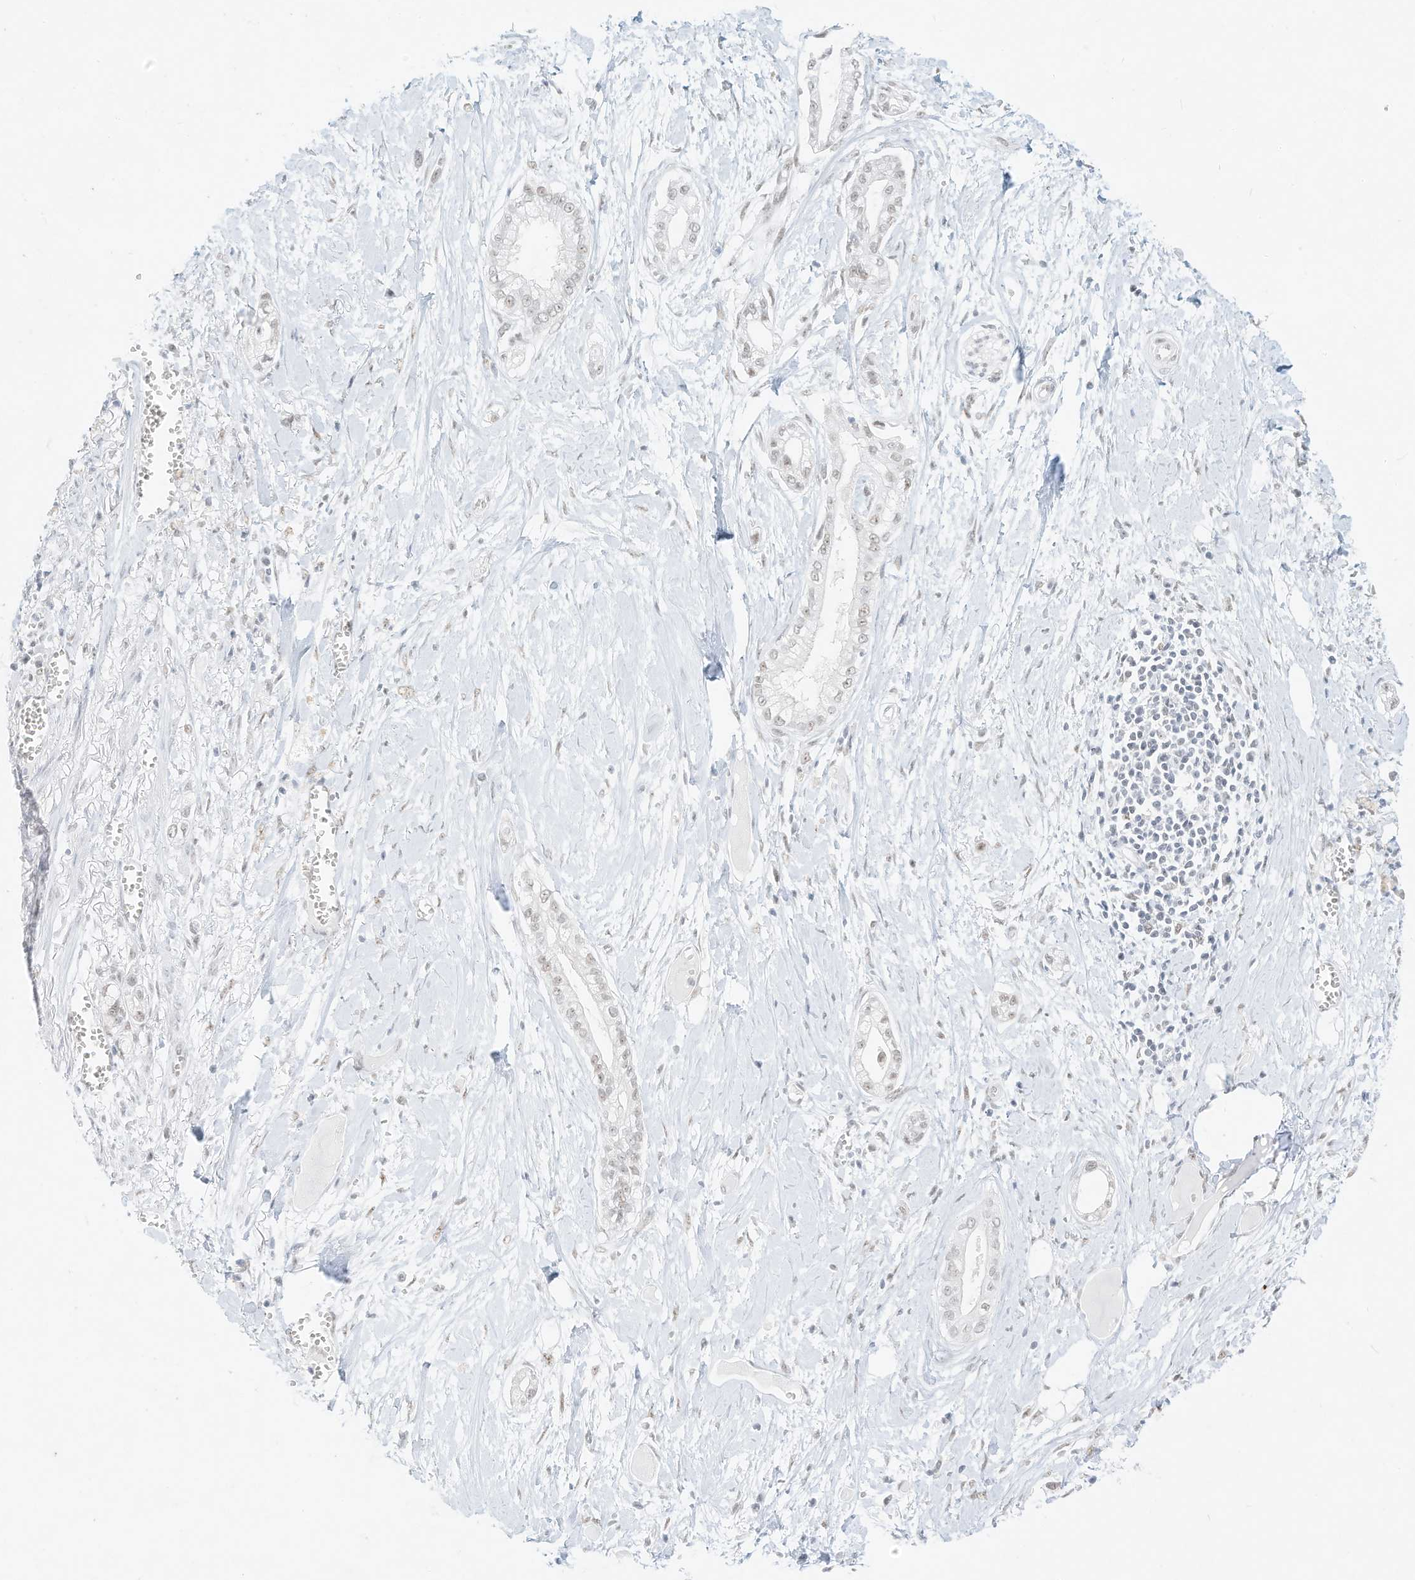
{"staining": {"intensity": "negative", "quantity": "none", "location": "none"}, "tissue": "pancreatic cancer", "cell_type": "Tumor cells", "image_type": "cancer", "snomed": [{"axis": "morphology", "description": "Adenocarcinoma, NOS"}, {"axis": "topography", "description": "Pancreas"}], "caption": "IHC photomicrograph of neoplastic tissue: adenocarcinoma (pancreatic) stained with DAB (3,3'-diaminobenzidine) exhibits no significant protein expression in tumor cells. Brightfield microscopy of IHC stained with DAB (brown) and hematoxylin (blue), captured at high magnification.", "gene": "PGC", "patient": {"sex": "male", "age": 68}}